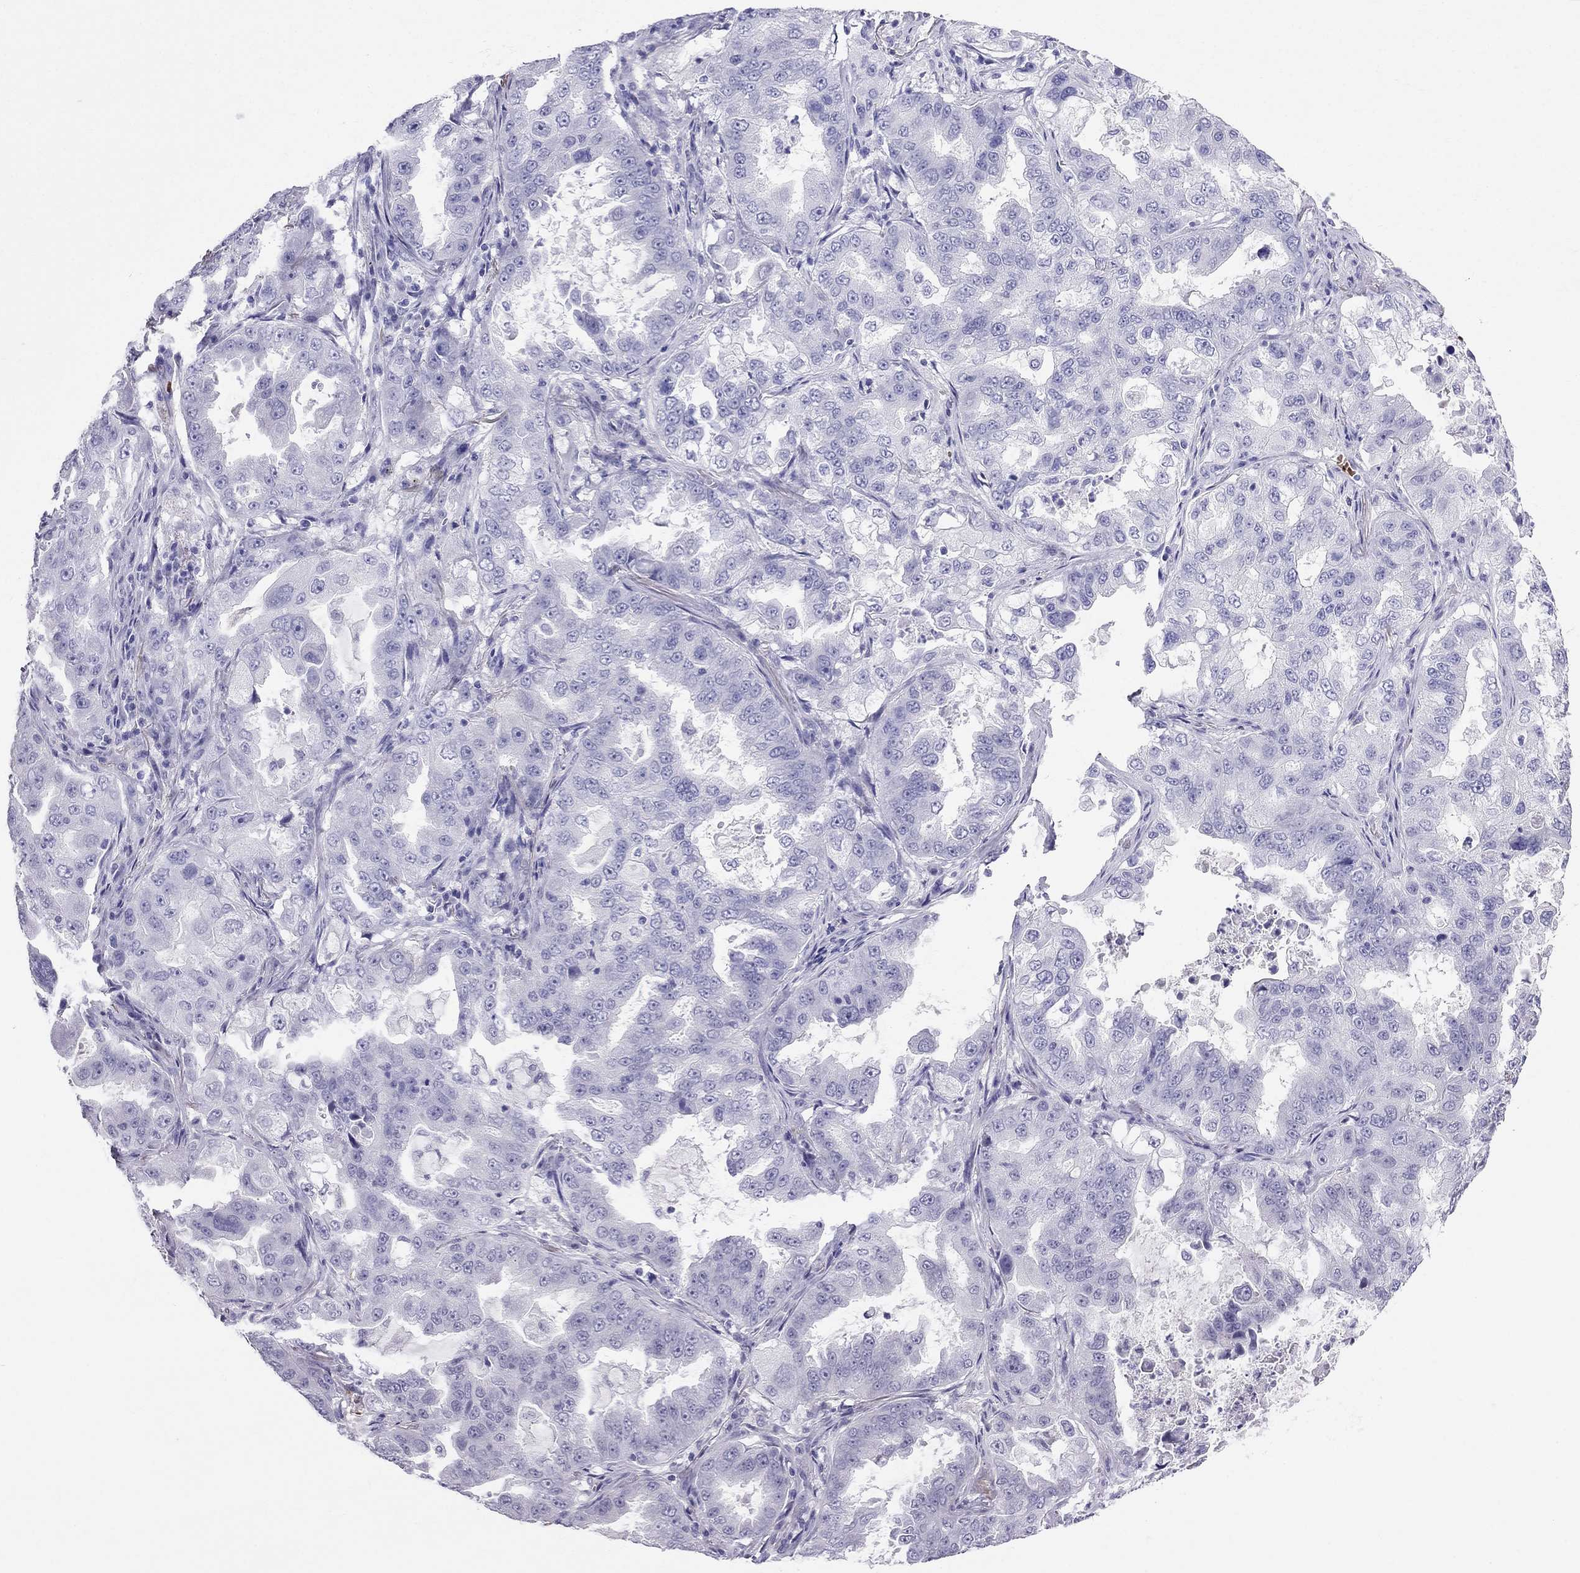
{"staining": {"intensity": "negative", "quantity": "none", "location": "none"}, "tissue": "lung cancer", "cell_type": "Tumor cells", "image_type": "cancer", "snomed": [{"axis": "morphology", "description": "Adenocarcinoma, NOS"}, {"axis": "topography", "description": "Lung"}], "caption": "Immunohistochemical staining of lung cancer shows no significant staining in tumor cells.", "gene": "DNAAF6", "patient": {"sex": "female", "age": 61}}